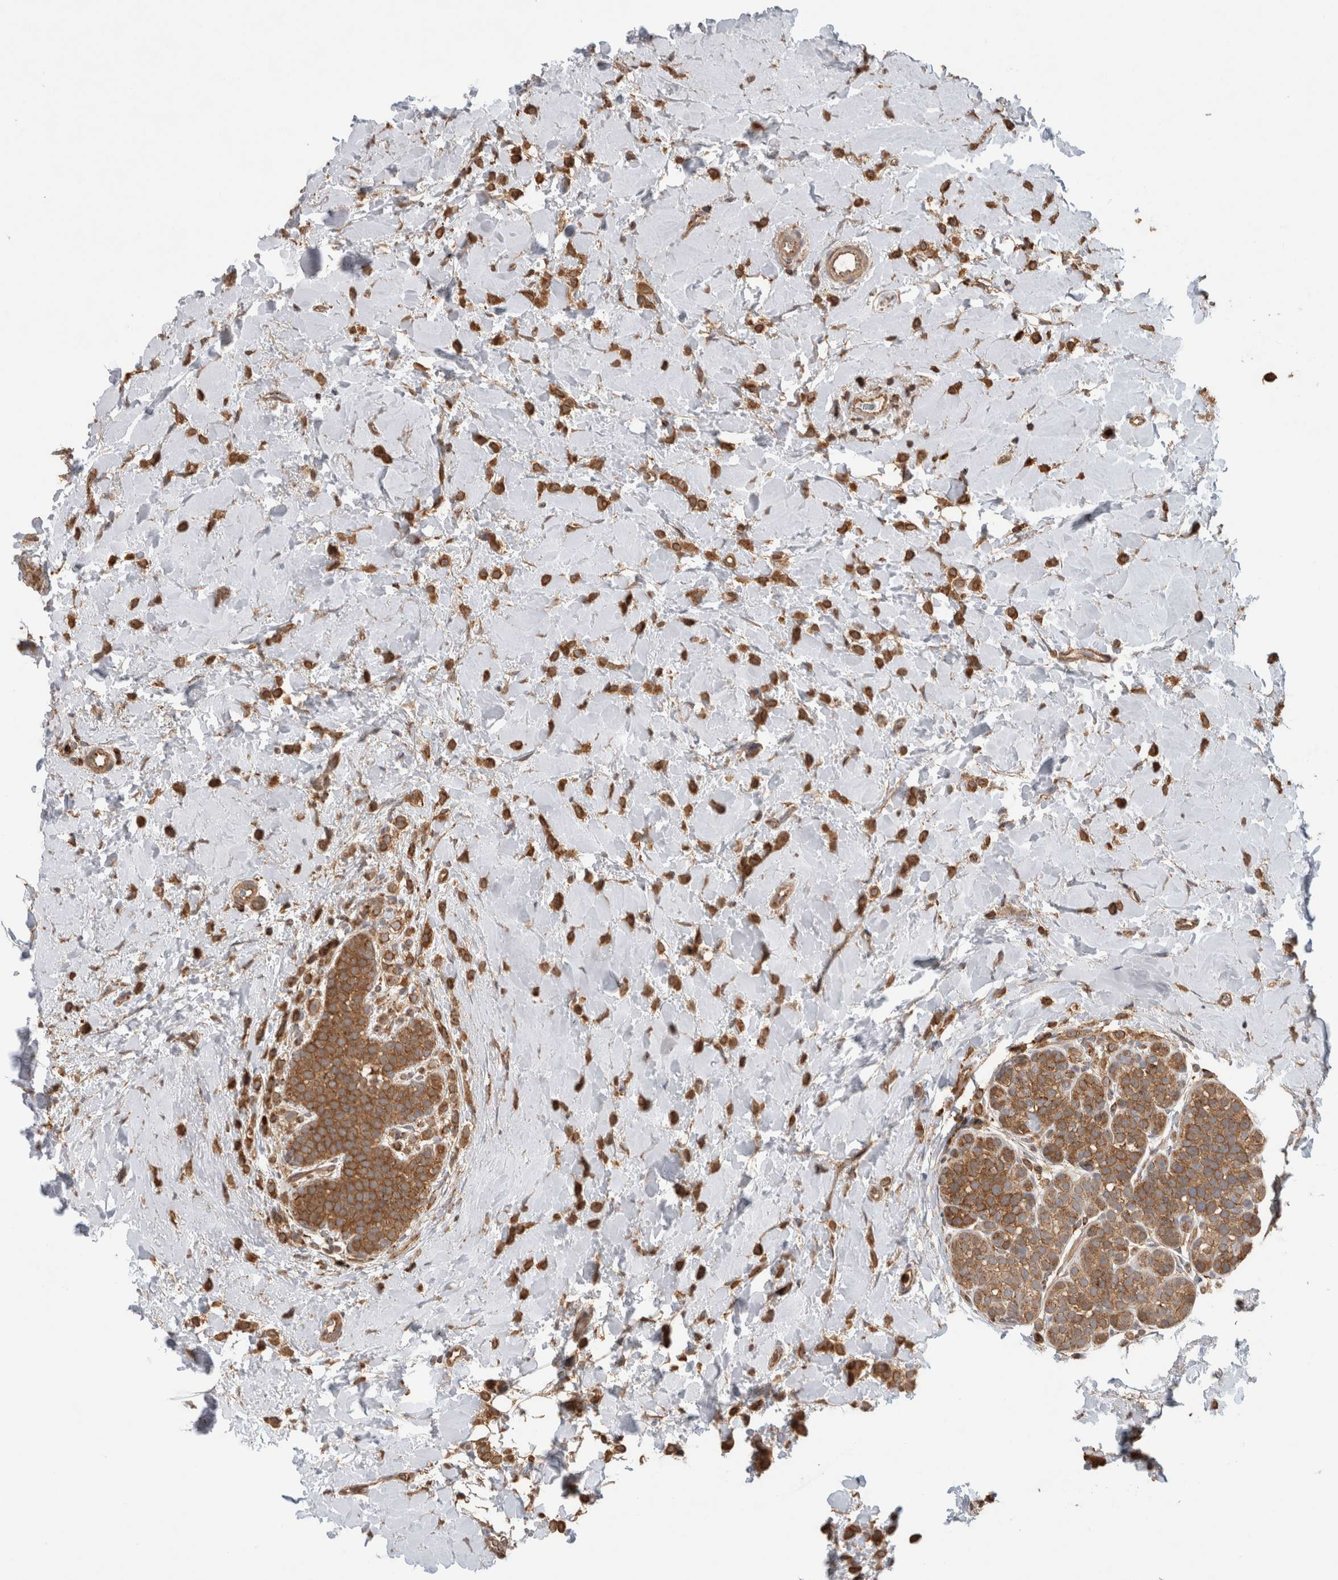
{"staining": {"intensity": "strong", "quantity": ">75%", "location": "cytoplasmic/membranous"}, "tissue": "breast cancer", "cell_type": "Tumor cells", "image_type": "cancer", "snomed": [{"axis": "morphology", "description": "Normal tissue, NOS"}, {"axis": "morphology", "description": "Lobular carcinoma"}, {"axis": "topography", "description": "Breast"}], "caption": "Immunohistochemical staining of breast lobular carcinoma demonstrates strong cytoplasmic/membranous protein staining in about >75% of tumor cells. Using DAB (brown) and hematoxylin (blue) stains, captured at high magnification using brightfield microscopy.", "gene": "IMMP2L", "patient": {"sex": "female", "age": 50}}